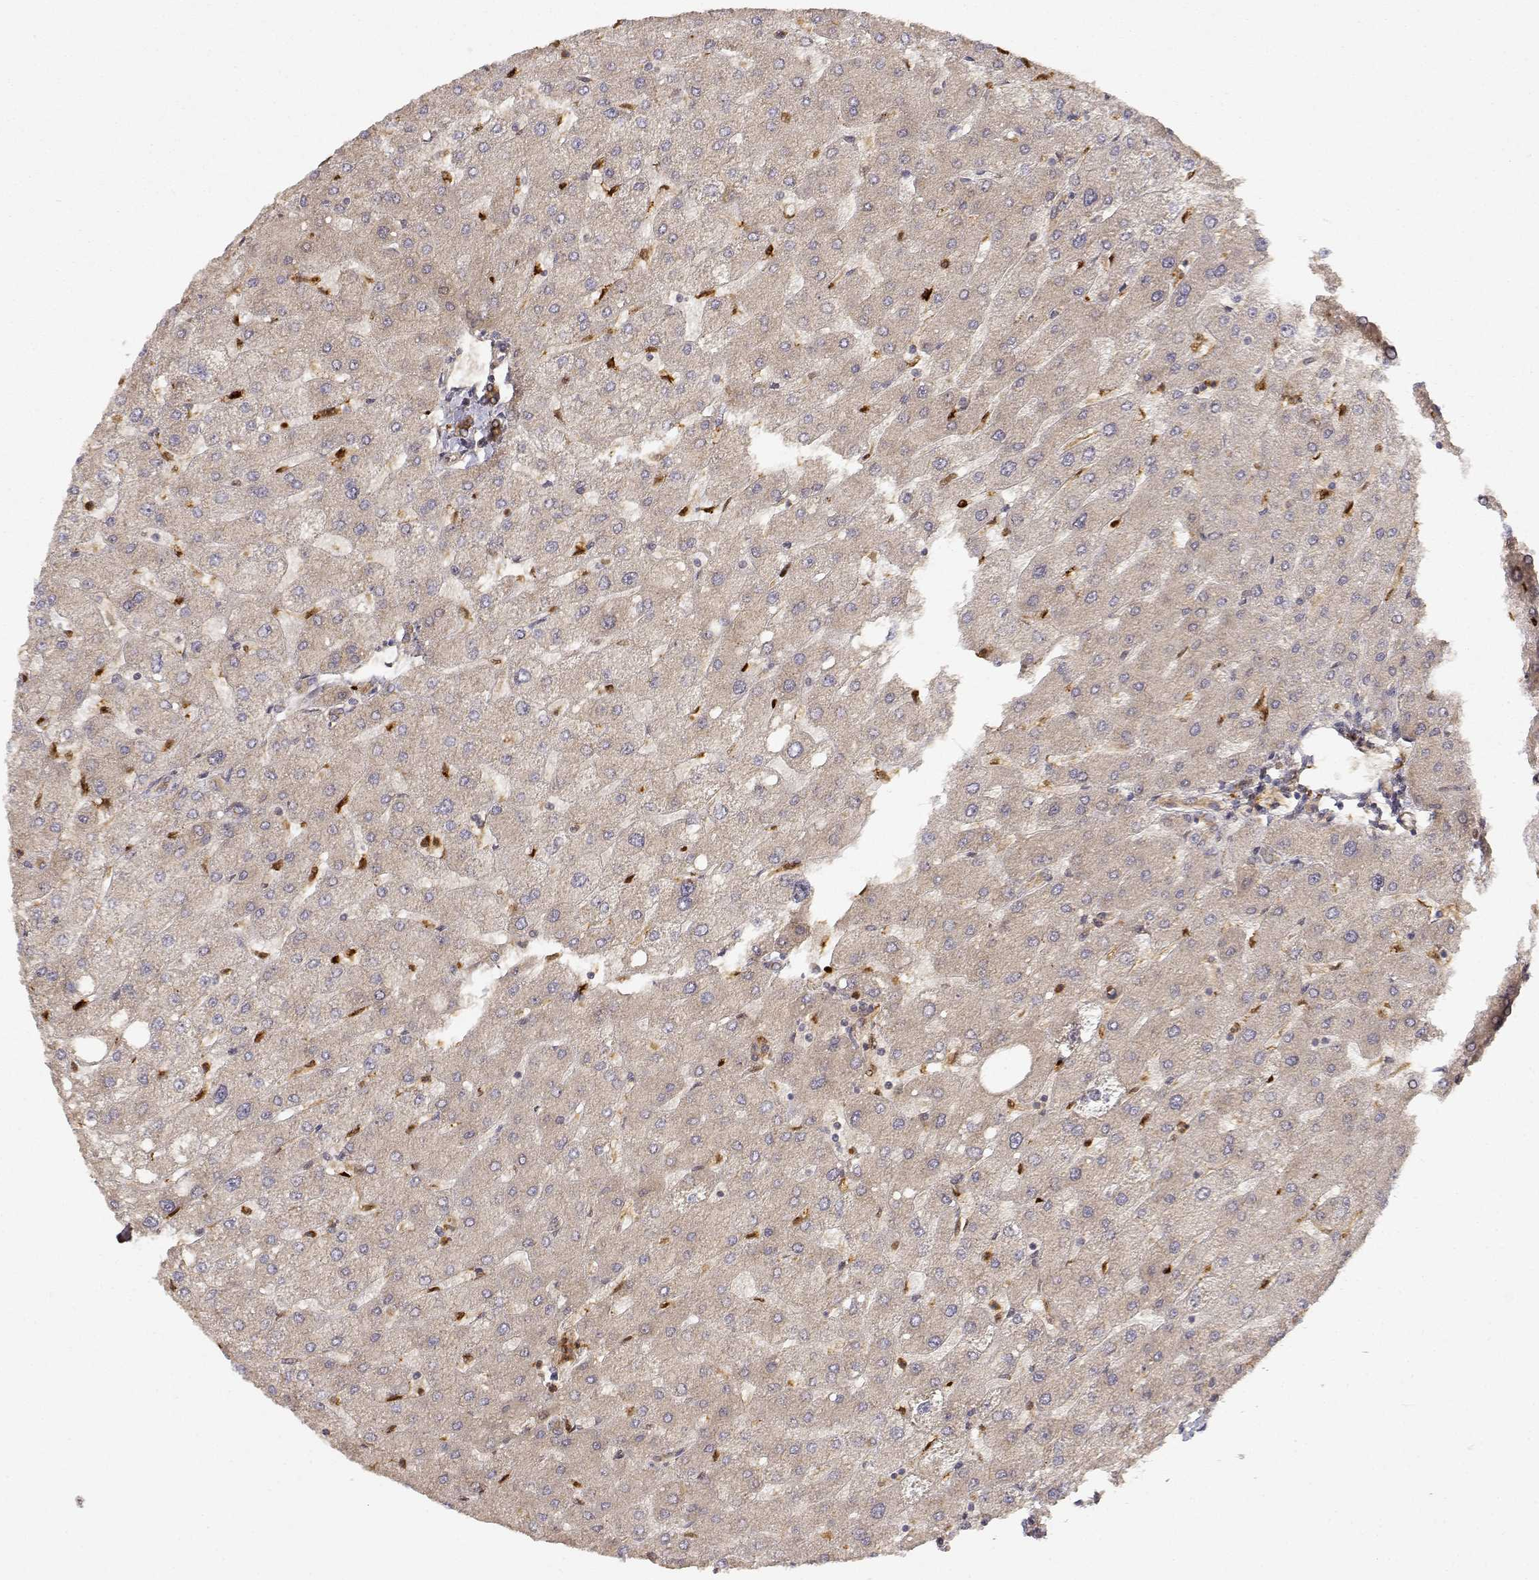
{"staining": {"intensity": "moderate", "quantity": ">75%", "location": "cytoplasmic/membranous"}, "tissue": "liver", "cell_type": "Cholangiocytes", "image_type": "normal", "snomed": [{"axis": "morphology", "description": "Normal tissue, NOS"}, {"axis": "topography", "description": "Liver"}], "caption": "The micrograph shows staining of unremarkable liver, revealing moderate cytoplasmic/membranous protein positivity (brown color) within cholangiocytes.", "gene": "CDK5RAP2", "patient": {"sex": "male", "age": 67}}